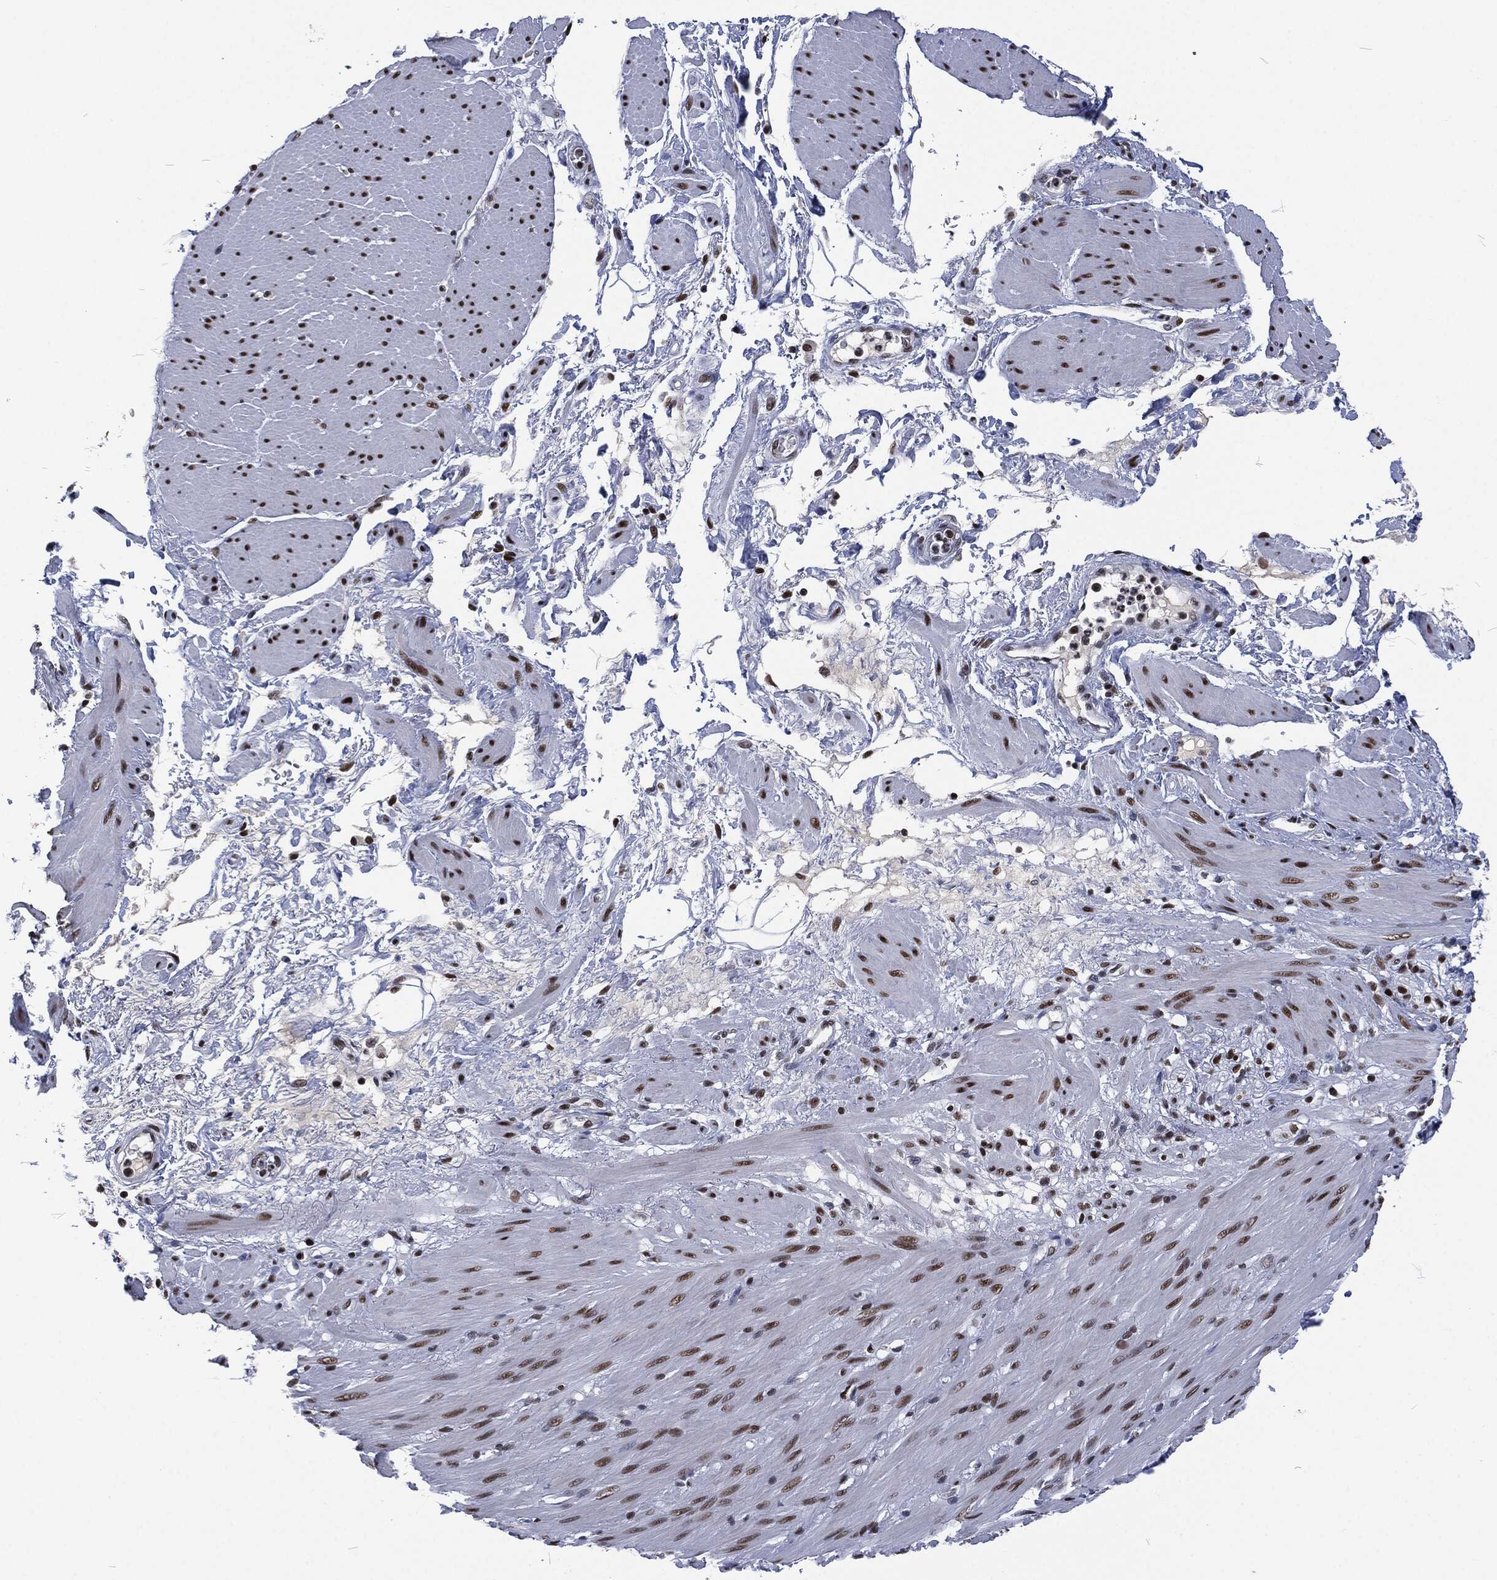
{"staining": {"intensity": "strong", "quantity": "25%-75%", "location": "nuclear"}, "tissue": "smooth muscle", "cell_type": "Smooth muscle cells", "image_type": "normal", "snomed": [{"axis": "morphology", "description": "Normal tissue, NOS"}, {"axis": "topography", "description": "Smooth muscle"}, {"axis": "topography", "description": "Anal"}], "caption": "Immunohistochemistry (IHC) staining of benign smooth muscle, which shows high levels of strong nuclear expression in about 25%-75% of smooth muscle cells indicating strong nuclear protein positivity. The staining was performed using DAB (3,3'-diaminobenzidine) (brown) for protein detection and nuclei were counterstained in hematoxylin (blue).", "gene": "DCPS", "patient": {"sex": "male", "age": 83}}